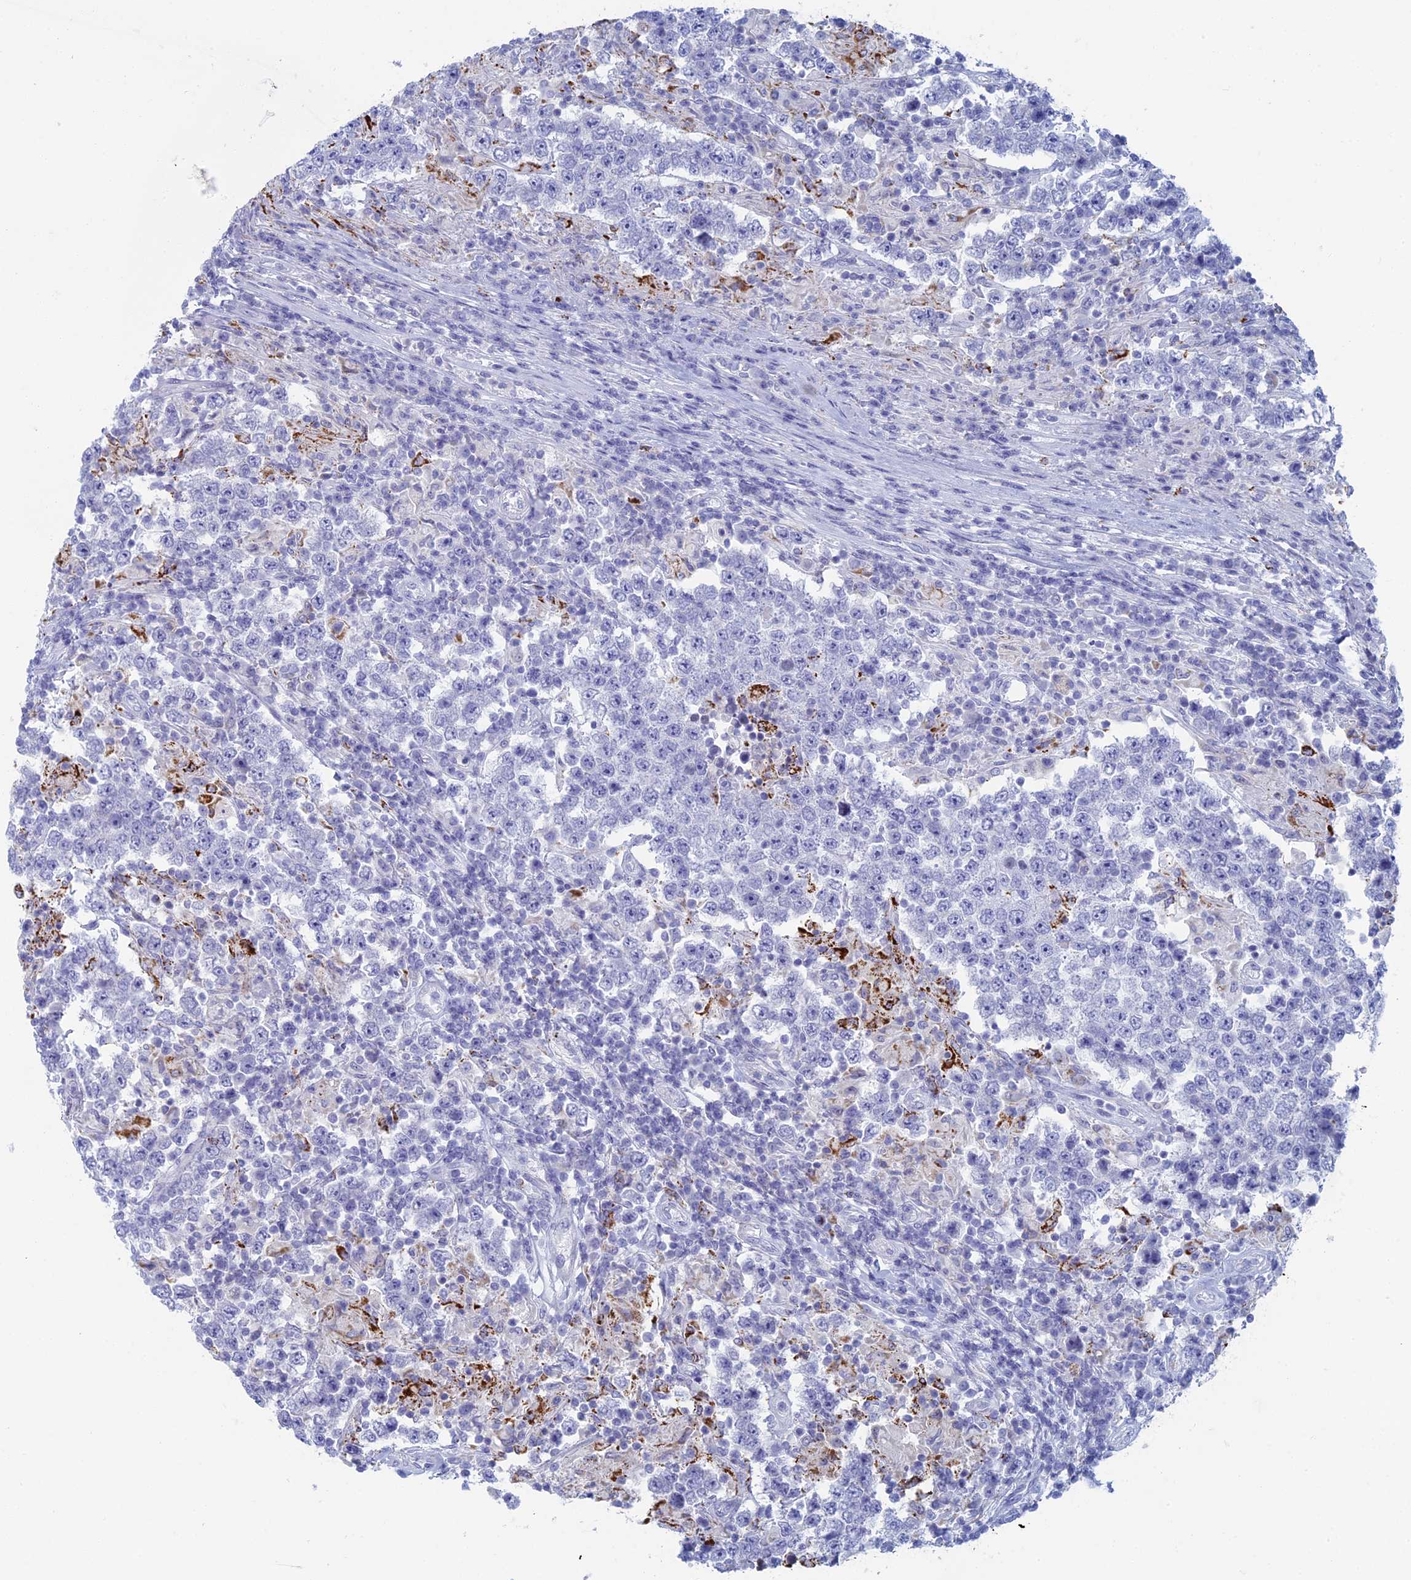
{"staining": {"intensity": "negative", "quantity": "none", "location": "none"}, "tissue": "testis cancer", "cell_type": "Tumor cells", "image_type": "cancer", "snomed": [{"axis": "morphology", "description": "Normal tissue, NOS"}, {"axis": "morphology", "description": "Urothelial carcinoma, High grade"}, {"axis": "morphology", "description": "Seminoma, NOS"}, {"axis": "morphology", "description": "Carcinoma, Embryonal, NOS"}, {"axis": "topography", "description": "Urinary bladder"}, {"axis": "topography", "description": "Testis"}], "caption": "Tumor cells show no significant protein positivity in testis cancer (urothelial carcinoma (high-grade)).", "gene": "ALMS1", "patient": {"sex": "male", "age": 41}}